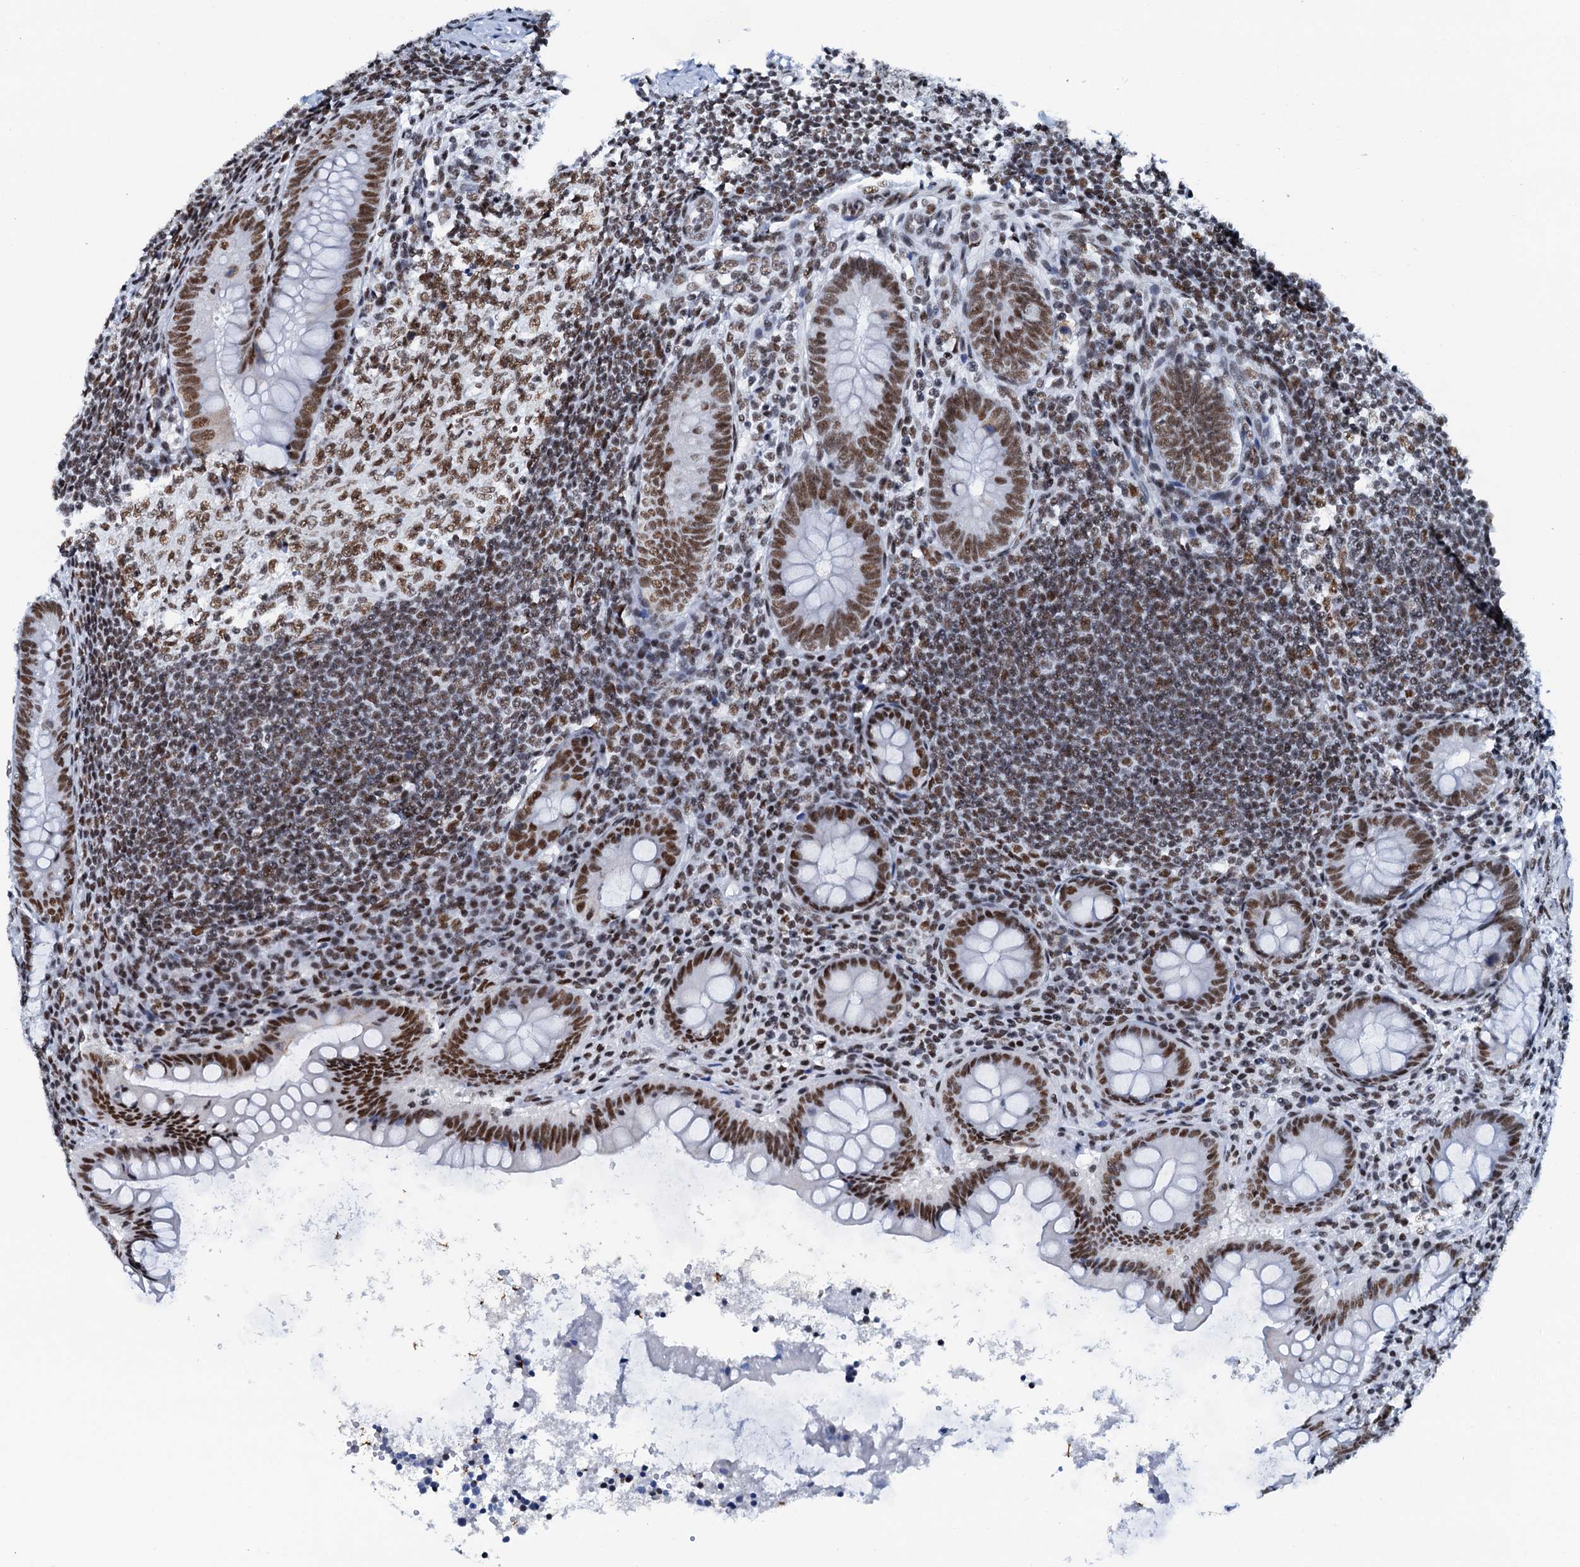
{"staining": {"intensity": "moderate", "quantity": ">75%", "location": "nuclear"}, "tissue": "appendix", "cell_type": "Glandular cells", "image_type": "normal", "snomed": [{"axis": "morphology", "description": "Normal tissue, NOS"}, {"axis": "topography", "description": "Appendix"}], "caption": "Benign appendix was stained to show a protein in brown. There is medium levels of moderate nuclear positivity in approximately >75% of glandular cells. (IHC, brightfield microscopy, high magnification).", "gene": "SLTM", "patient": {"sex": "female", "age": 33}}